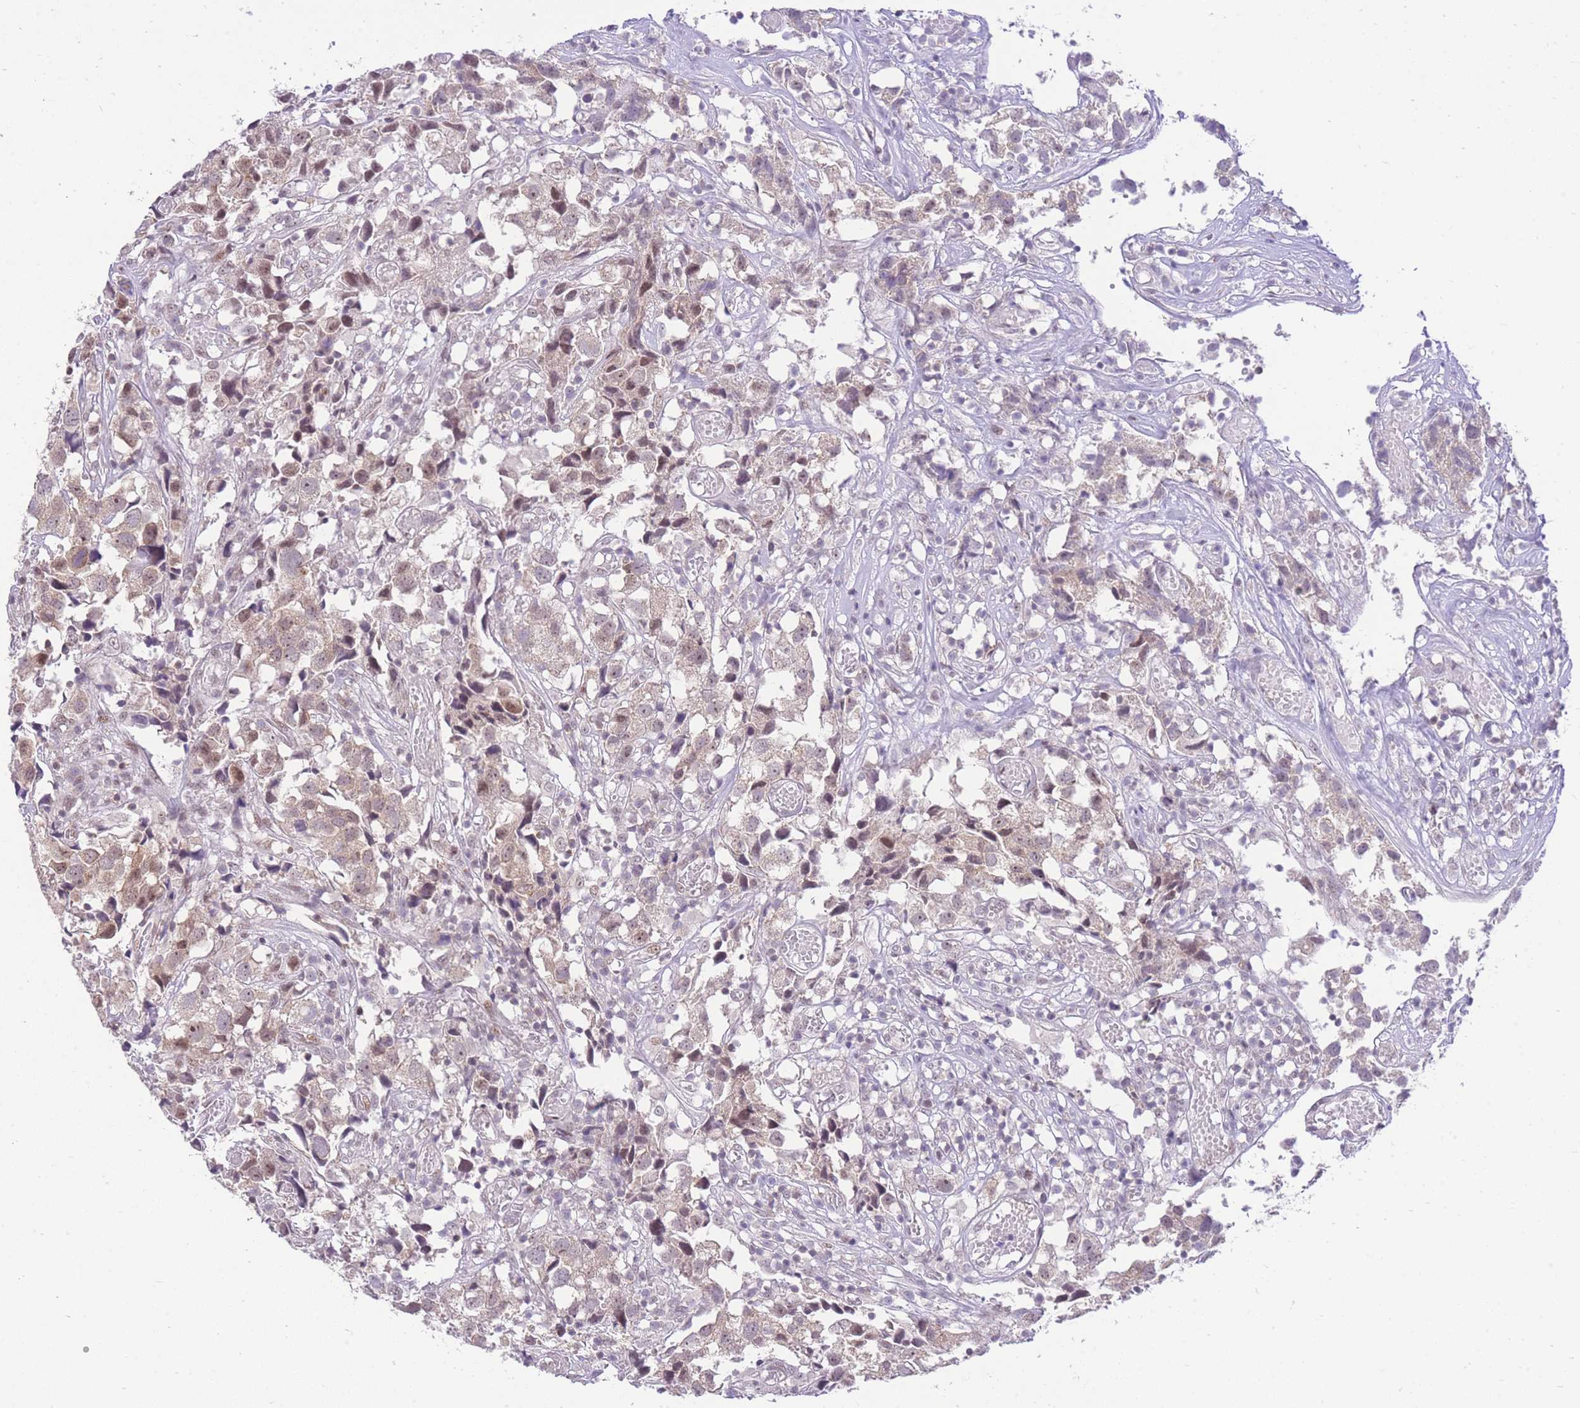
{"staining": {"intensity": "weak", "quantity": "<25%", "location": "cytoplasmic/membranous"}, "tissue": "urothelial cancer", "cell_type": "Tumor cells", "image_type": "cancer", "snomed": [{"axis": "morphology", "description": "Urothelial carcinoma, High grade"}, {"axis": "topography", "description": "Urinary bladder"}], "caption": "IHC histopathology image of neoplastic tissue: urothelial cancer stained with DAB reveals no significant protein expression in tumor cells.", "gene": "STK39", "patient": {"sex": "female", "age": 75}}